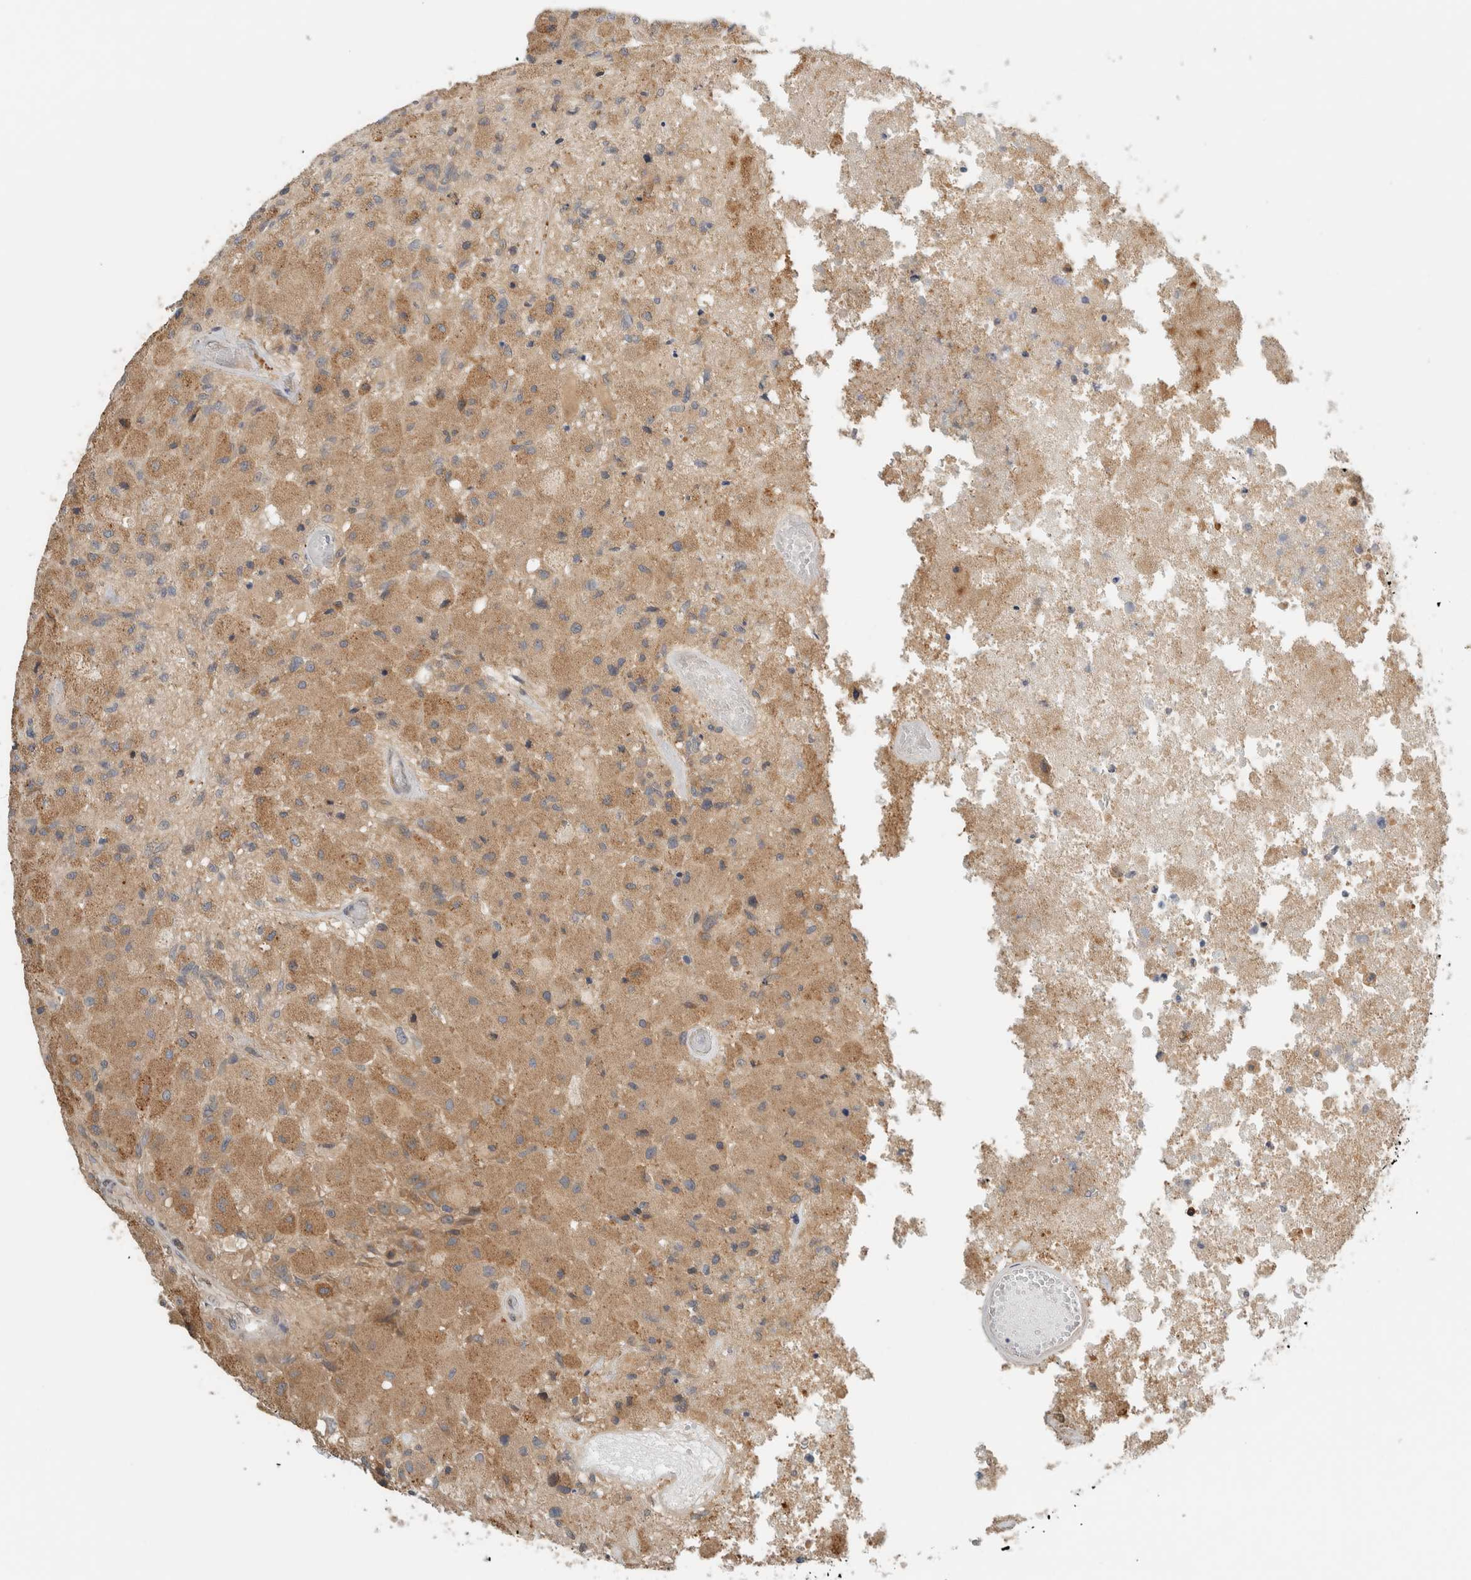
{"staining": {"intensity": "moderate", "quantity": ">75%", "location": "cytoplasmic/membranous"}, "tissue": "glioma", "cell_type": "Tumor cells", "image_type": "cancer", "snomed": [{"axis": "morphology", "description": "Normal tissue, NOS"}, {"axis": "morphology", "description": "Glioma, malignant, High grade"}, {"axis": "topography", "description": "Cerebral cortex"}], "caption": "The micrograph demonstrates immunohistochemical staining of malignant high-grade glioma. There is moderate cytoplasmic/membranous staining is present in approximately >75% of tumor cells.", "gene": "PFDN4", "patient": {"sex": "male", "age": 77}}